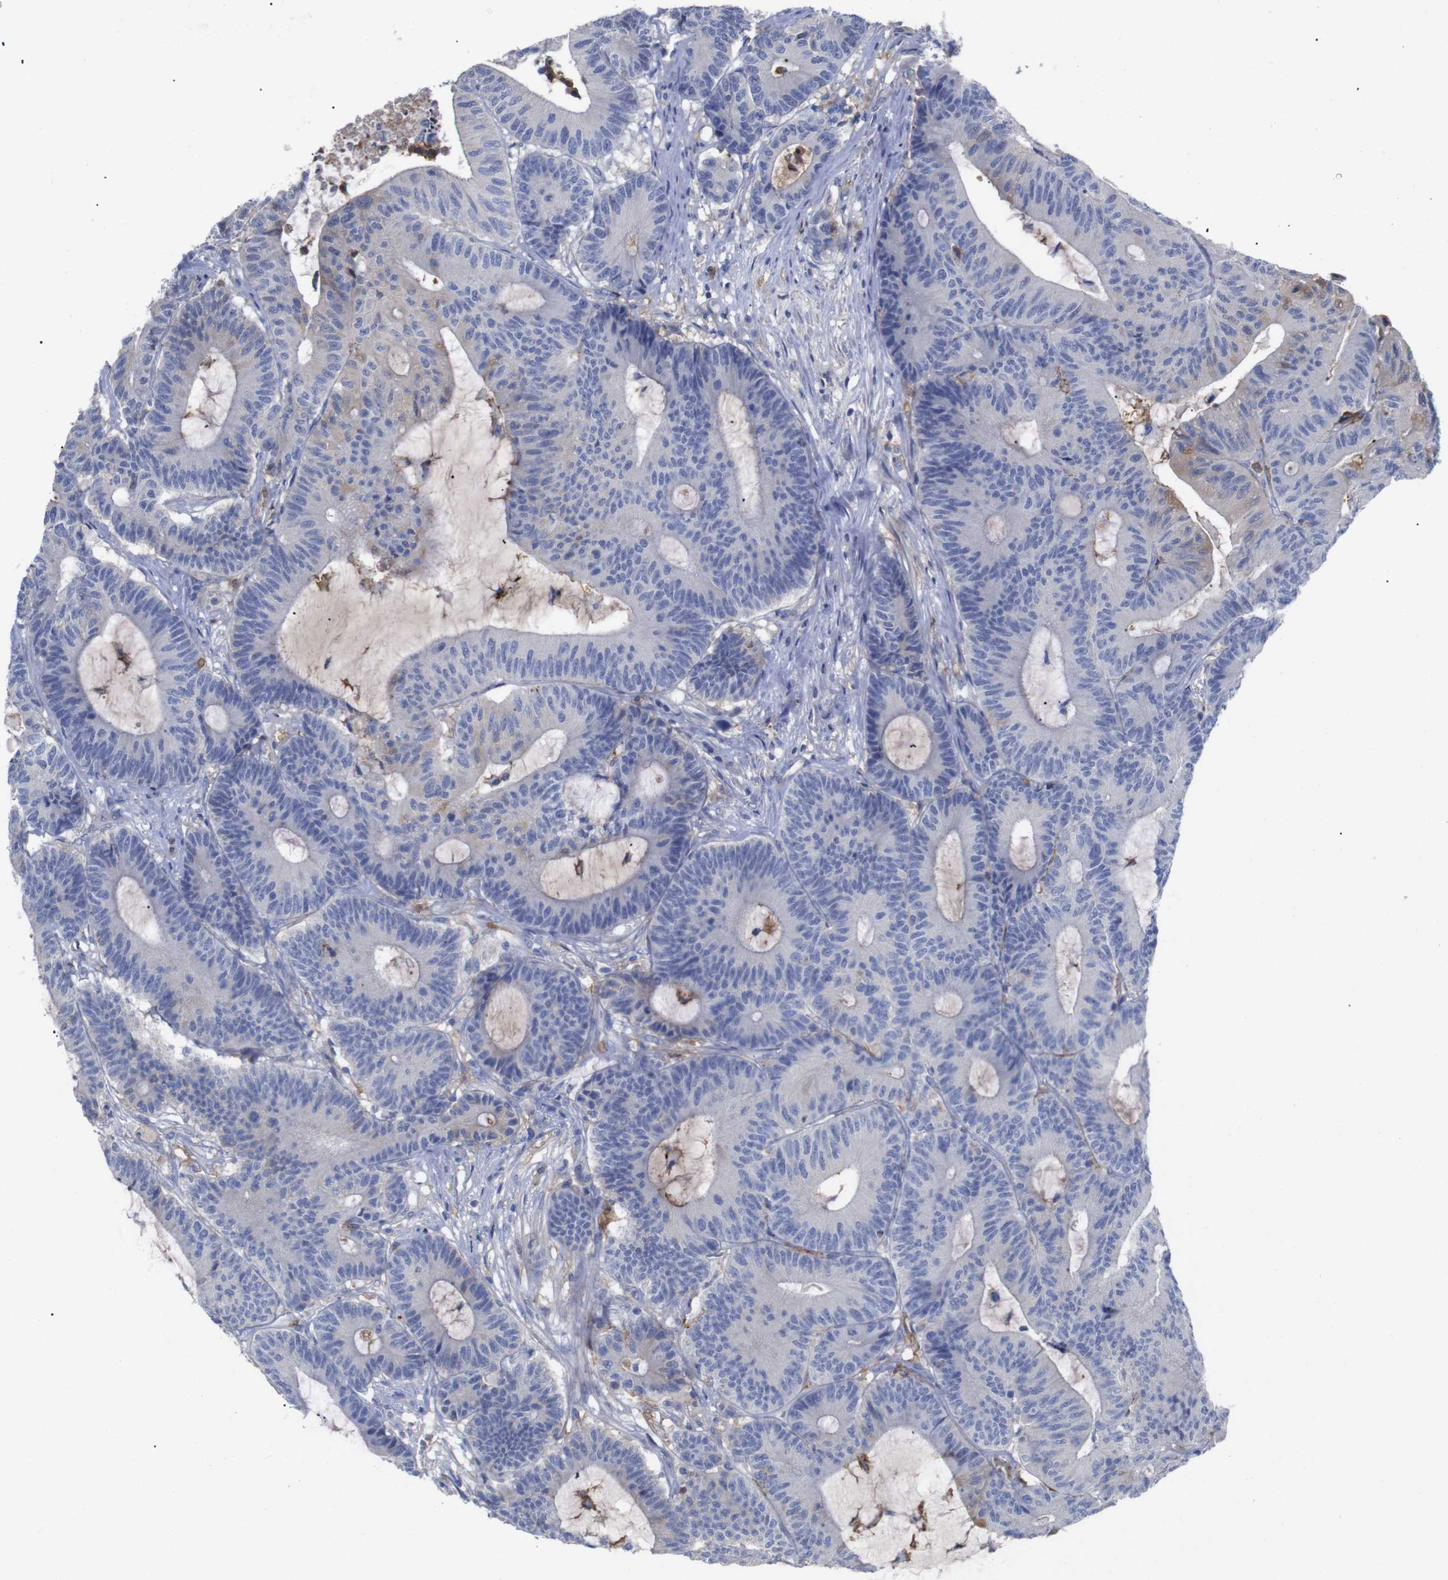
{"staining": {"intensity": "negative", "quantity": "none", "location": "none"}, "tissue": "colorectal cancer", "cell_type": "Tumor cells", "image_type": "cancer", "snomed": [{"axis": "morphology", "description": "Adenocarcinoma, NOS"}, {"axis": "topography", "description": "Colon"}], "caption": "DAB (3,3'-diaminobenzidine) immunohistochemical staining of adenocarcinoma (colorectal) exhibits no significant expression in tumor cells.", "gene": "C5AR1", "patient": {"sex": "female", "age": 84}}